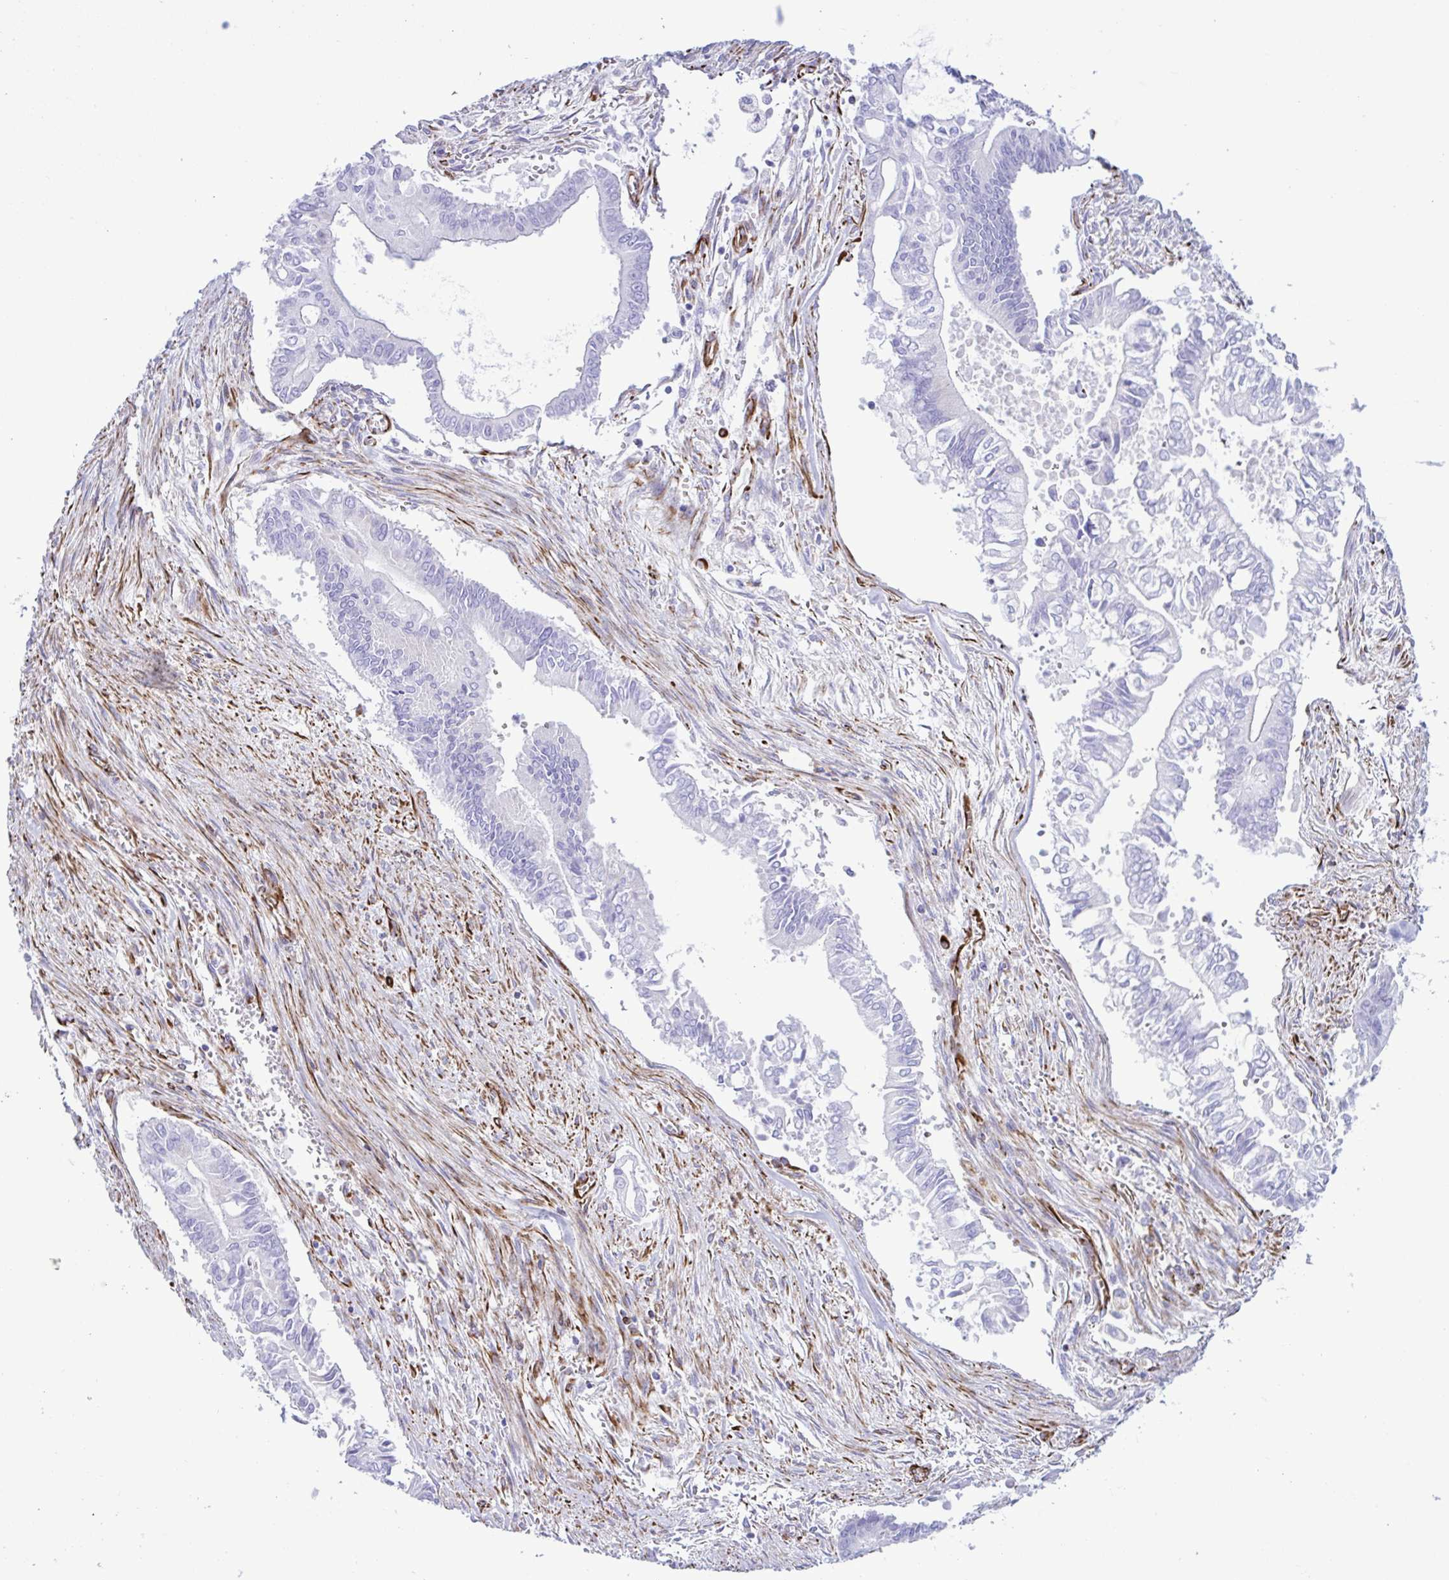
{"staining": {"intensity": "negative", "quantity": "none", "location": "none"}, "tissue": "pancreatic cancer", "cell_type": "Tumor cells", "image_type": "cancer", "snomed": [{"axis": "morphology", "description": "Adenocarcinoma, NOS"}, {"axis": "topography", "description": "Pancreas"}], "caption": "Pancreatic cancer was stained to show a protein in brown. There is no significant positivity in tumor cells. (DAB IHC, high magnification).", "gene": "SMAD5", "patient": {"sex": "male", "age": 68}}